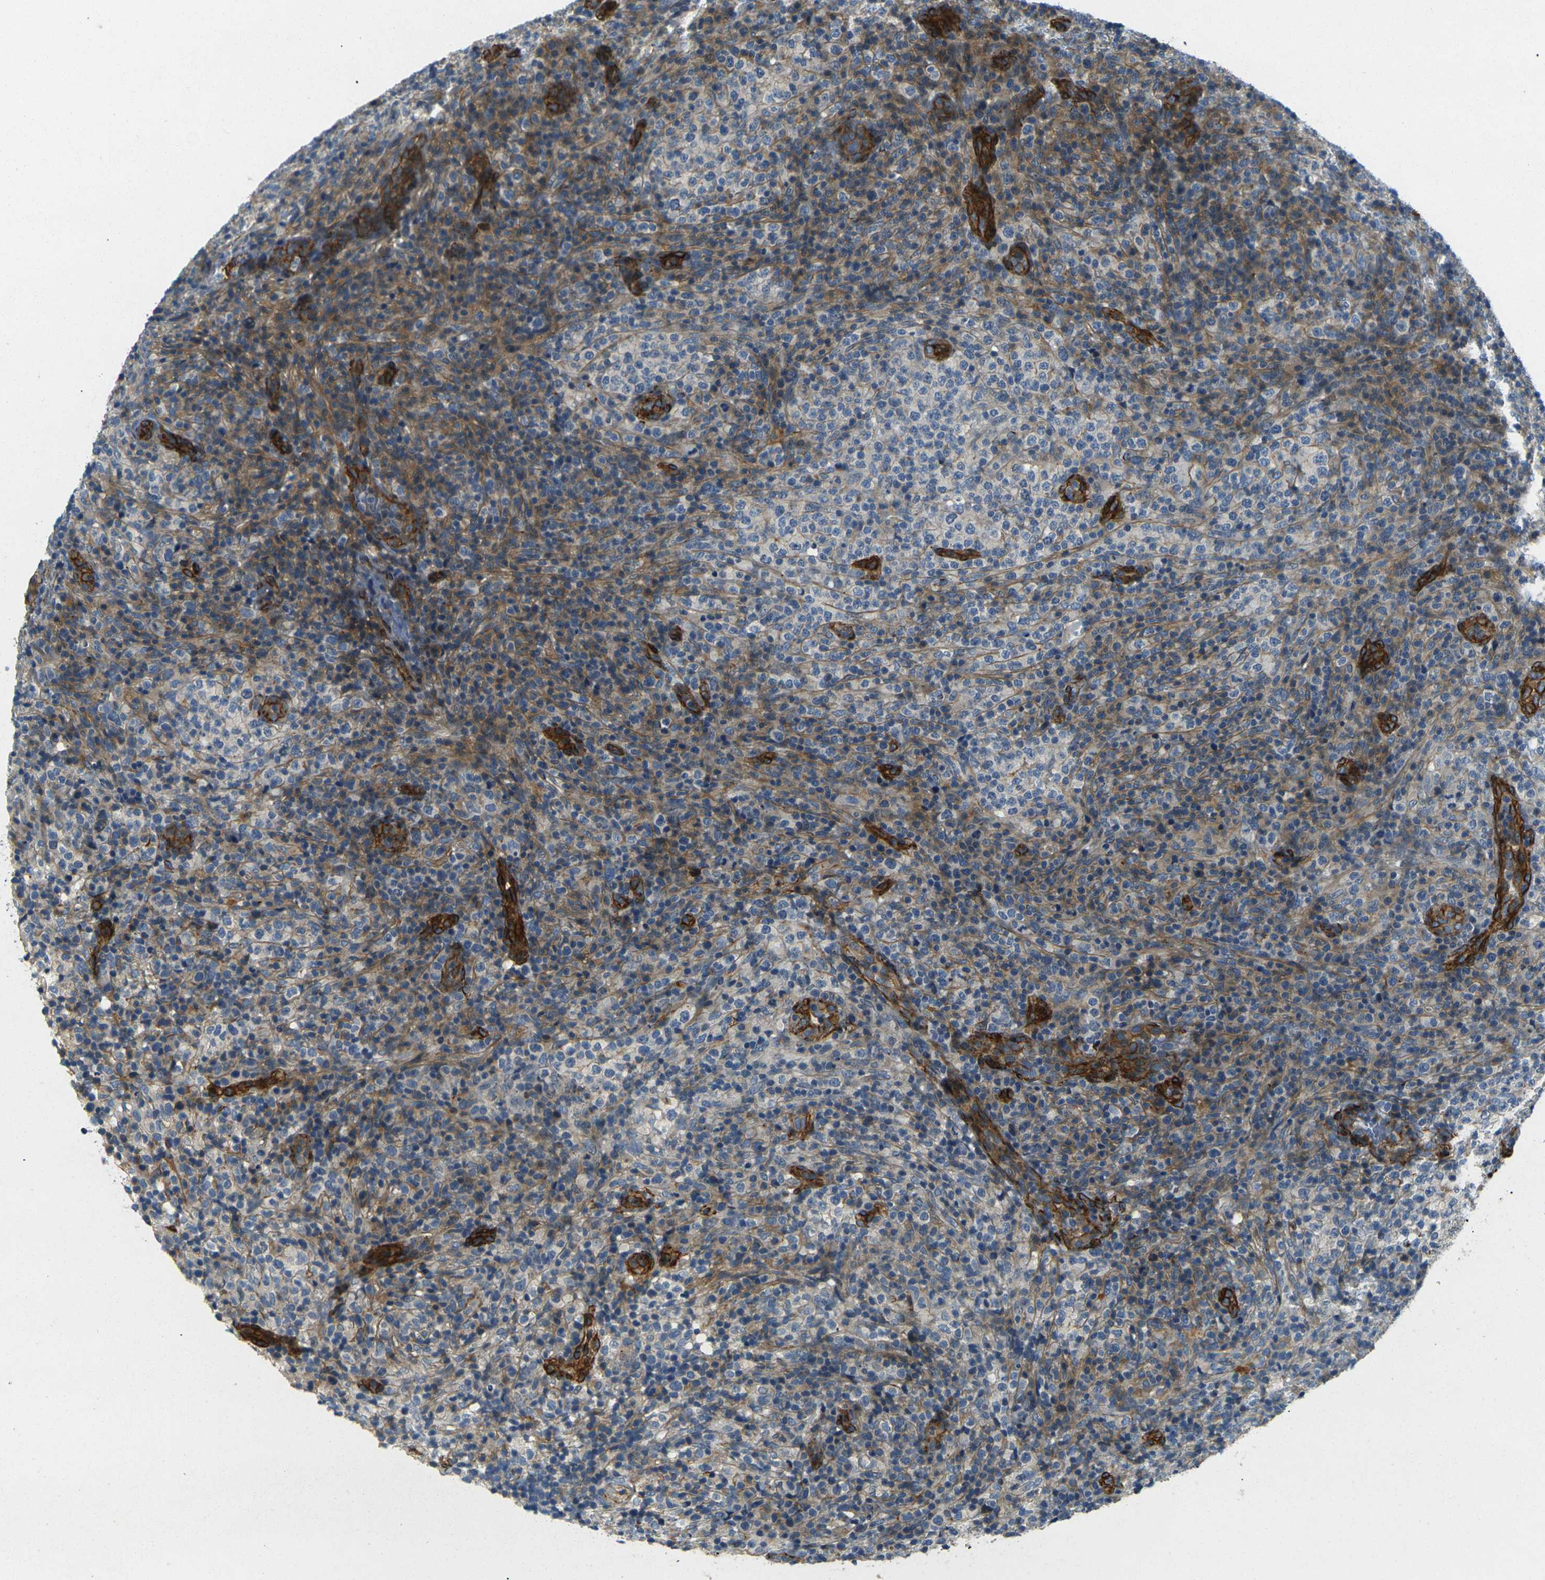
{"staining": {"intensity": "weak", "quantity": "<25%", "location": "cytoplasmic/membranous"}, "tissue": "lymphoma", "cell_type": "Tumor cells", "image_type": "cancer", "snomed": [{"axis": "morphology", "description": "Malignant lymphoma, non-Hodgkin's type, High grade"}, {"axis": "topography", "description": "Lymph node"}], "caption": "High power microscopy image of an immunohistochemistry histopathology image of lymphoma, revealing no significant positivity in tumor cells.", "gene": "EPHA7", "patient": {"sex": "female", "age": 76}}